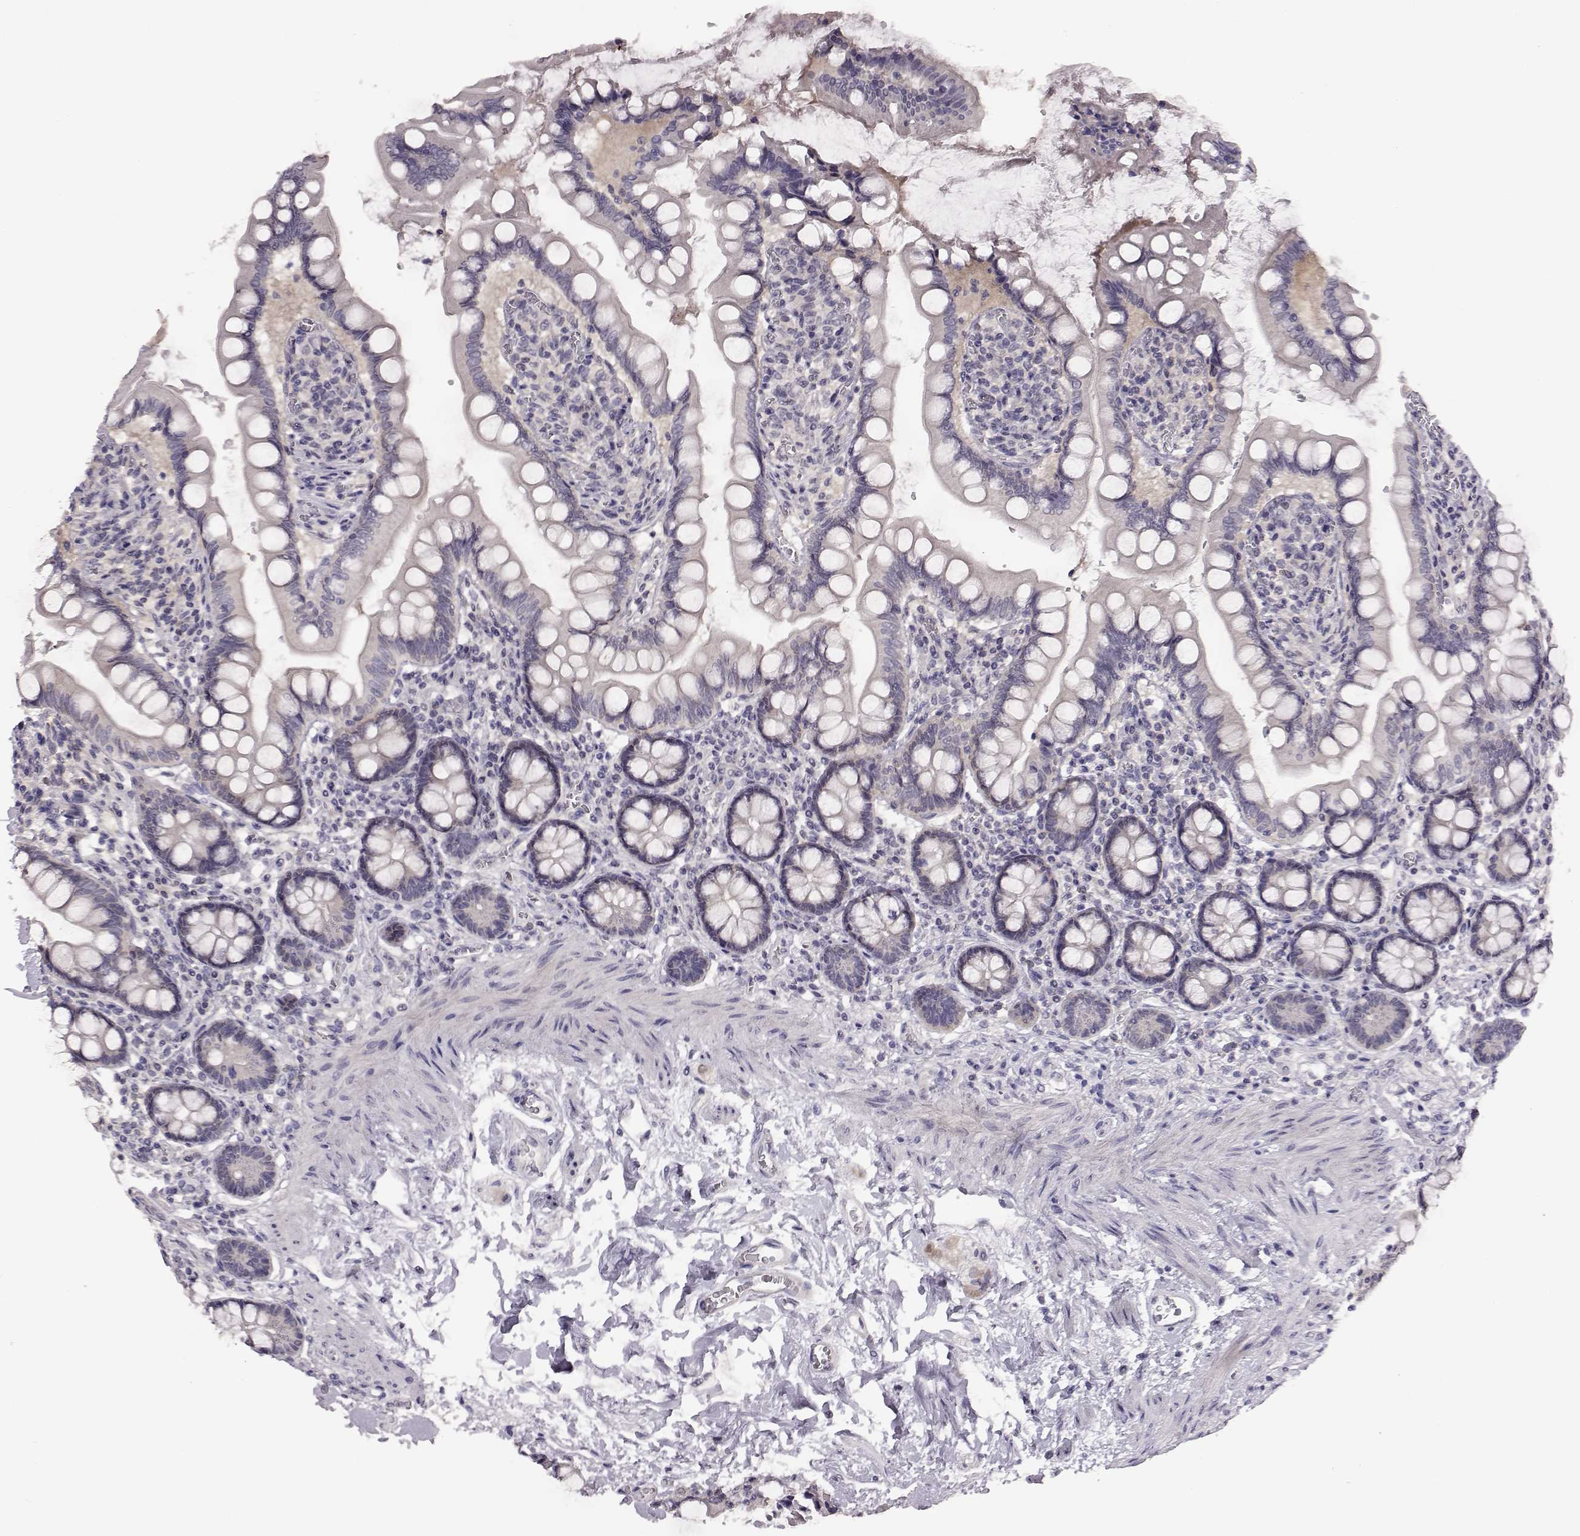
{"staining": {"intensity": "weak", "quantity": "<25%", "location": "cytoplasmic/membranous"}, "tissue": "small intestine", "cell_type": "Glandular cells", "image_type": "normal", "snomed": [{"axis": "morphology", "description": "Normal tissue, NOS"}, {"axis": "topography", "description": "Small intestine"}], "caption": "Immunohistochemical staining of unremarkable small intestine reveals no significant positivity in glandular cells. The staining is performed using DAB brown chromogen with nuclei counter-stained in using hematoxylin.", "gene": "C10orf62", "patient": {"sex": "female", "age": 56}}